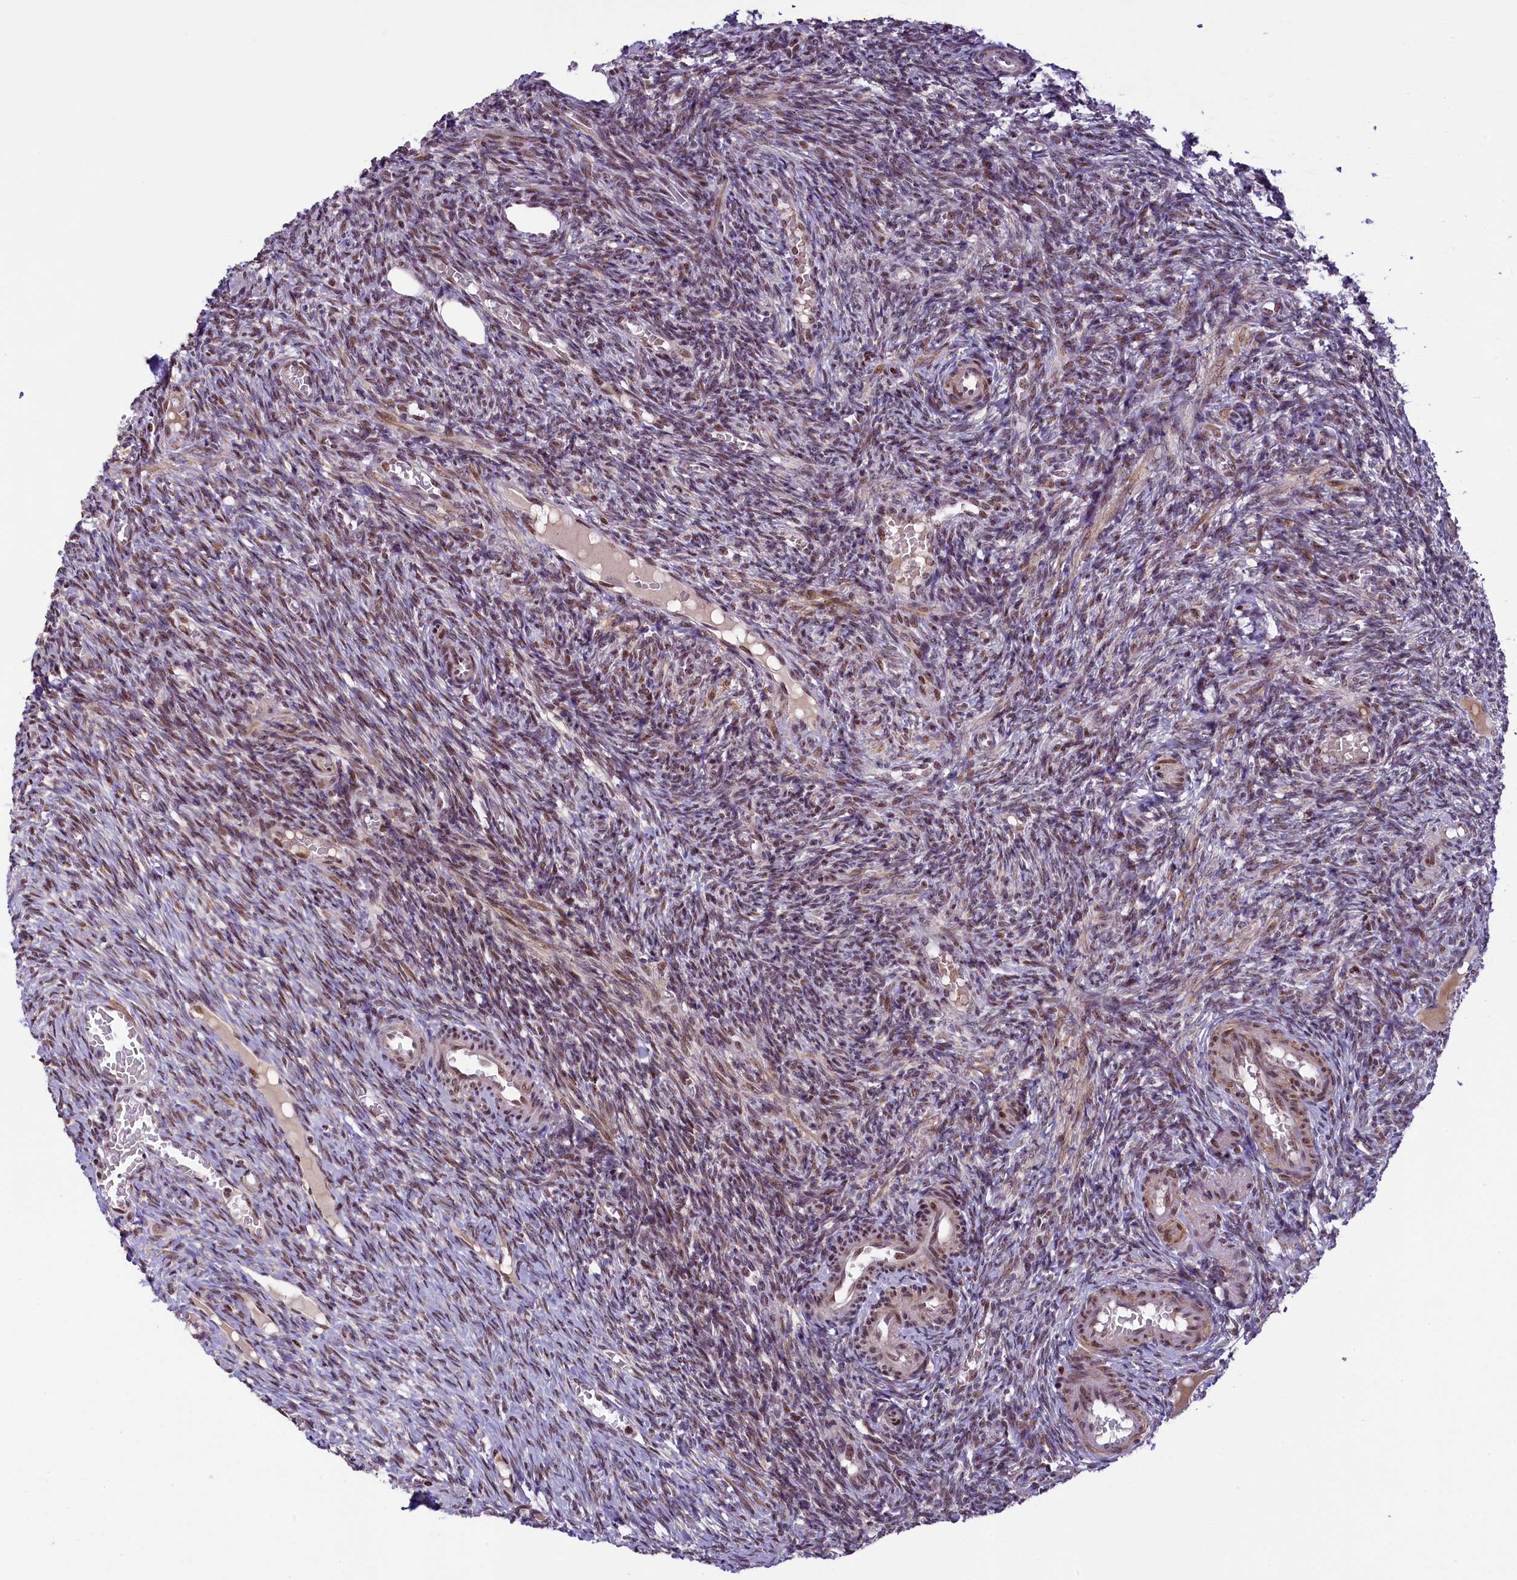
{"staining": {"intensity": "weak", "quantity": ">75%", "location": "cytoplasmic/membranous"}, "tissue": "ovary", "cell_type": "Follicle cells", "image_type": "normal", "snomed": [{"axis": "morphology", "description": "Normal tissue, NOS"}, {"axis": "topography", "description": "Ovary"}], "caption": "A brown stain shows weak cytoplasmic/membranous expression of a protein in follicle cells of benign human ovary.", "gene": "RBBP8", "patient": {"sex": "female", "age": 27}}